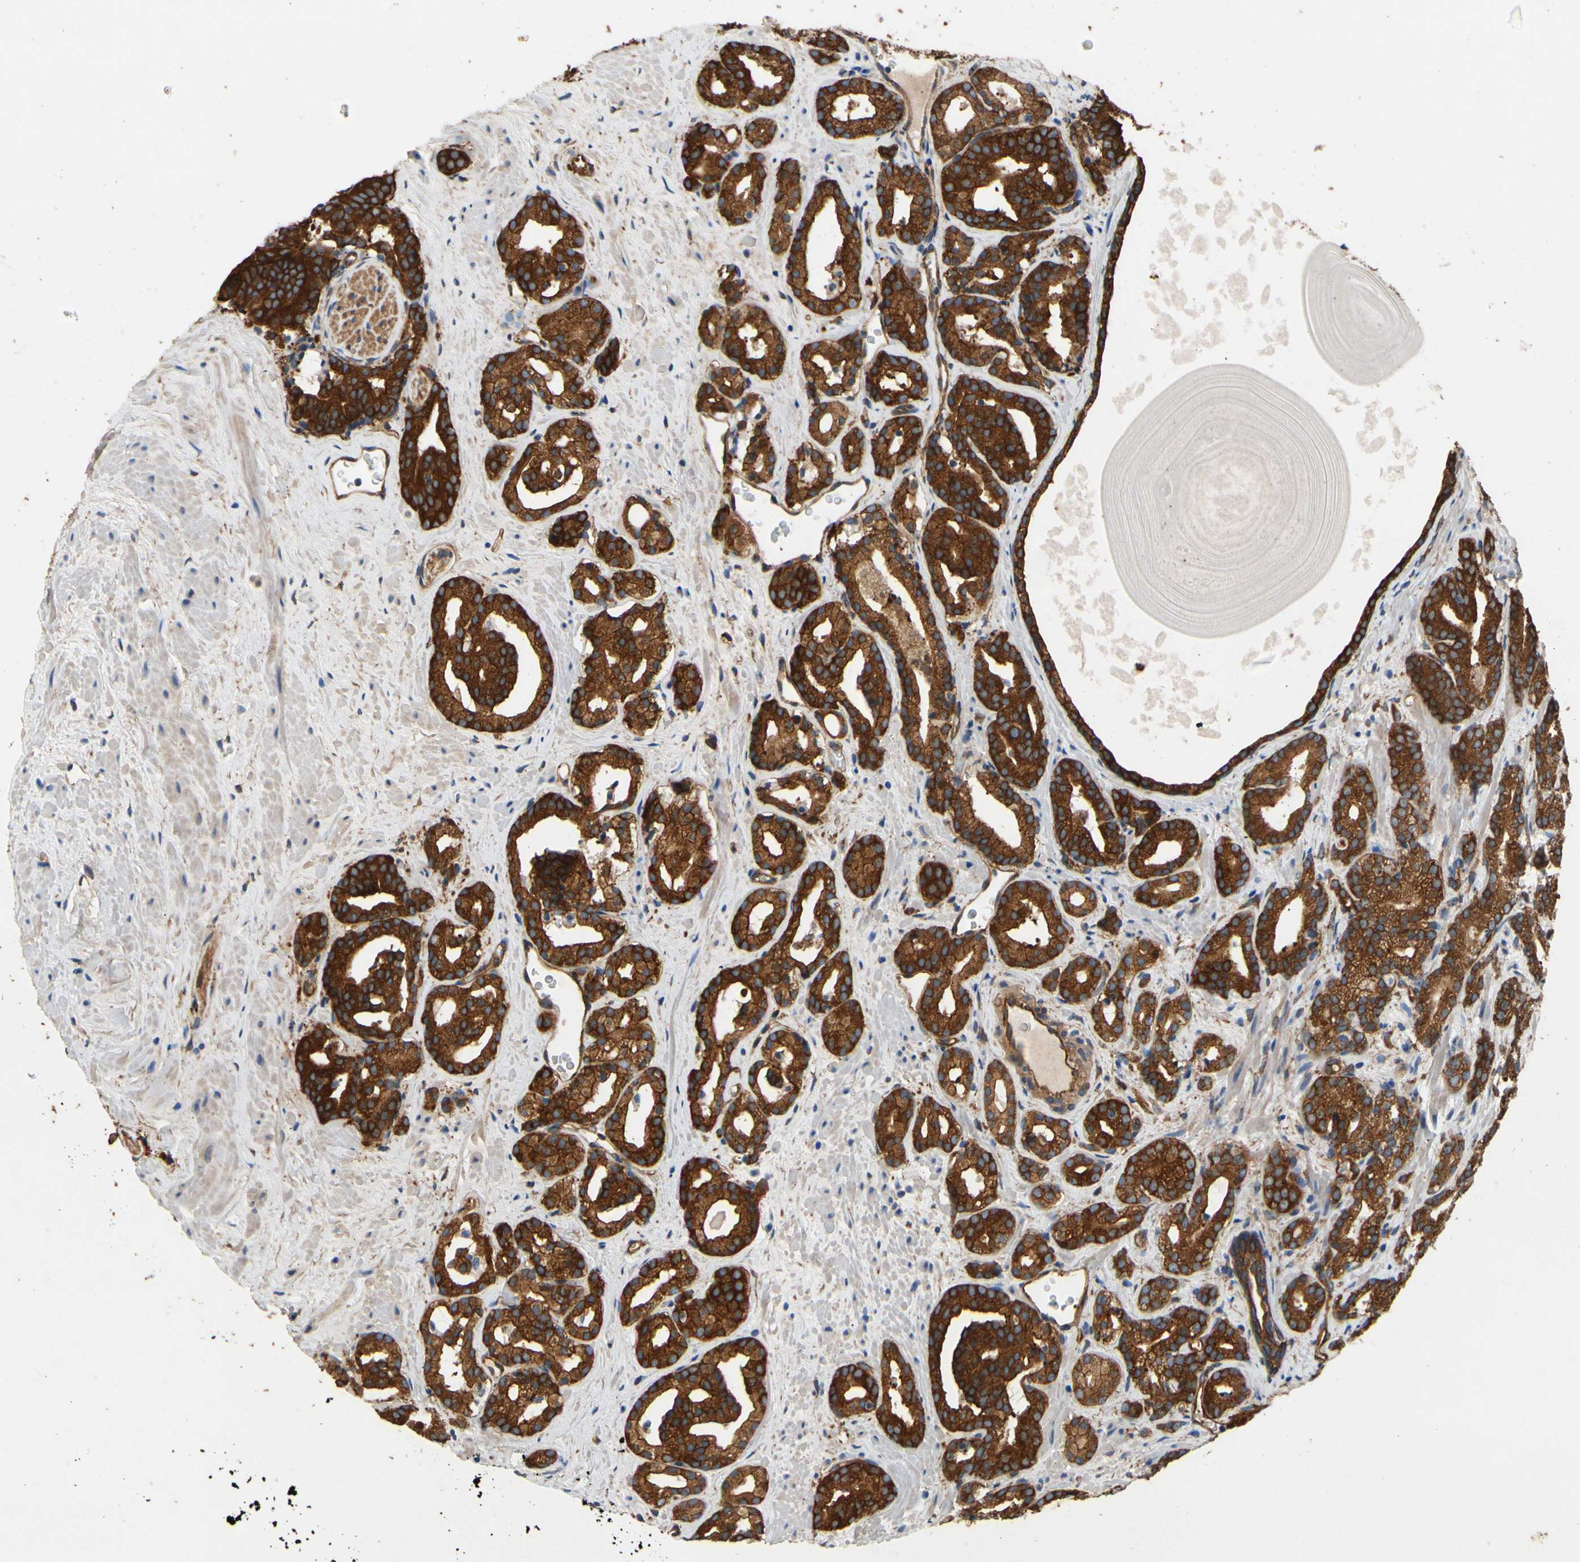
{"staining": {"intensity": "moderate", "quantity": ">75%", "location": "cytoplasmic/membranous"}, "tissue": "prostate cancer", "cell_type": "Tumor cells", "image_type": "cancer", "snomed": [{"axis": "morphology", "description": "Adenocarcinoma, Low grade"}, {"axis": "topography", "description": "Prostate"}], "caption": "Prostate low-grade adenocarcinoma was stained to show a protein in brown. There is medium levels of moderate cytoplasmic/membranous staining in approximately >75% of tumor cells.", "gene": "CTTNBP2", "patient": {"sex": "male", "age": 63}}